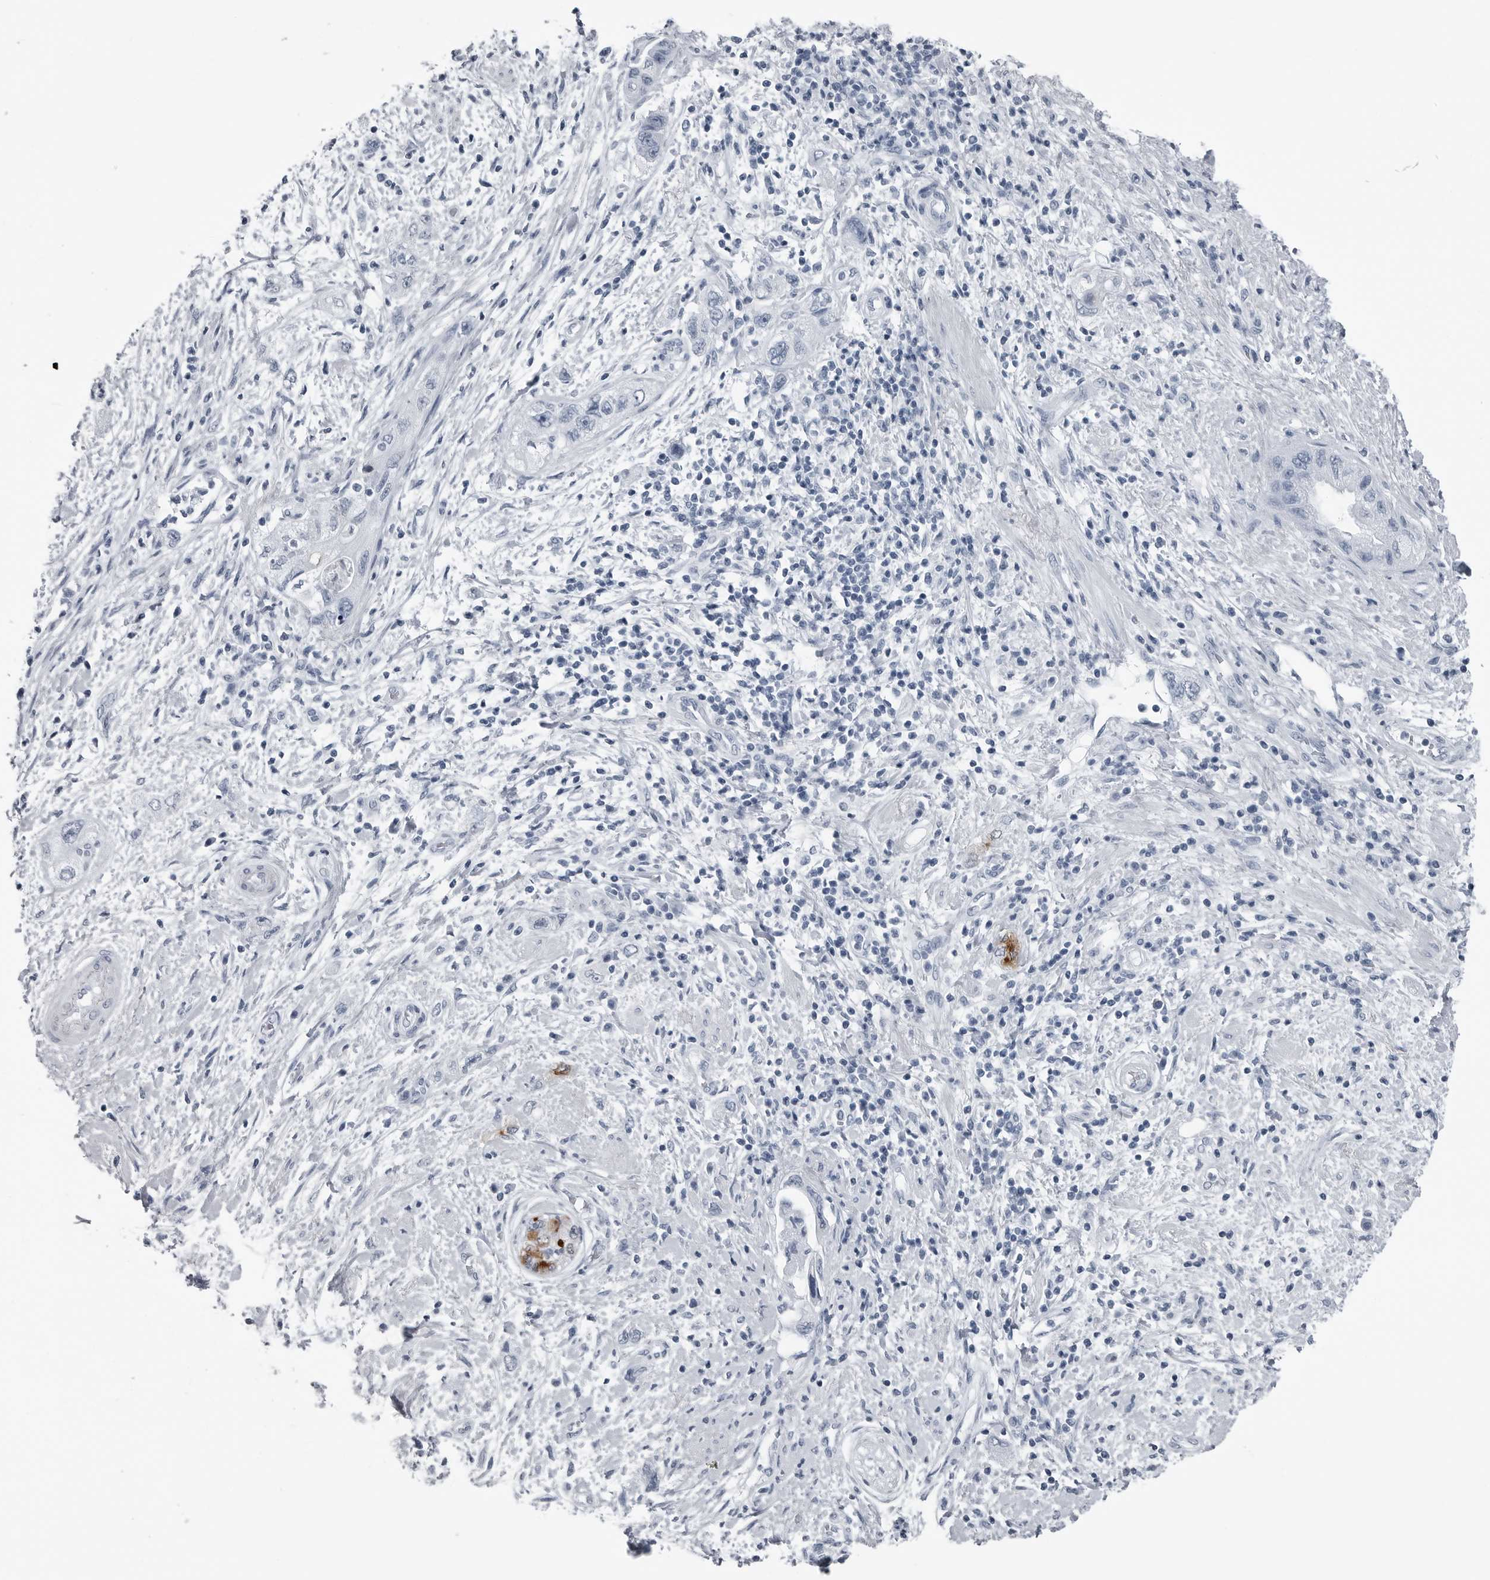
{"staining": {"intensity": "negative", "quantity": "none", "location": "none"}, "tissue": "pancreatic cancer", "cell_type": "Tumor cells", "image_type": "cancer", "snomed": [{"axis": "morphology", "description": "Adenocarcinoma, NOS"}, {"axis": "topography", "description": "Pancreas"}], "caption": "Histopathology image shows no protein expression in tumor cells of adenocarcinoma (pancreatic) tissue.", "gene": "SPINK1", "patient": {"sex": "female", "age": 73}}